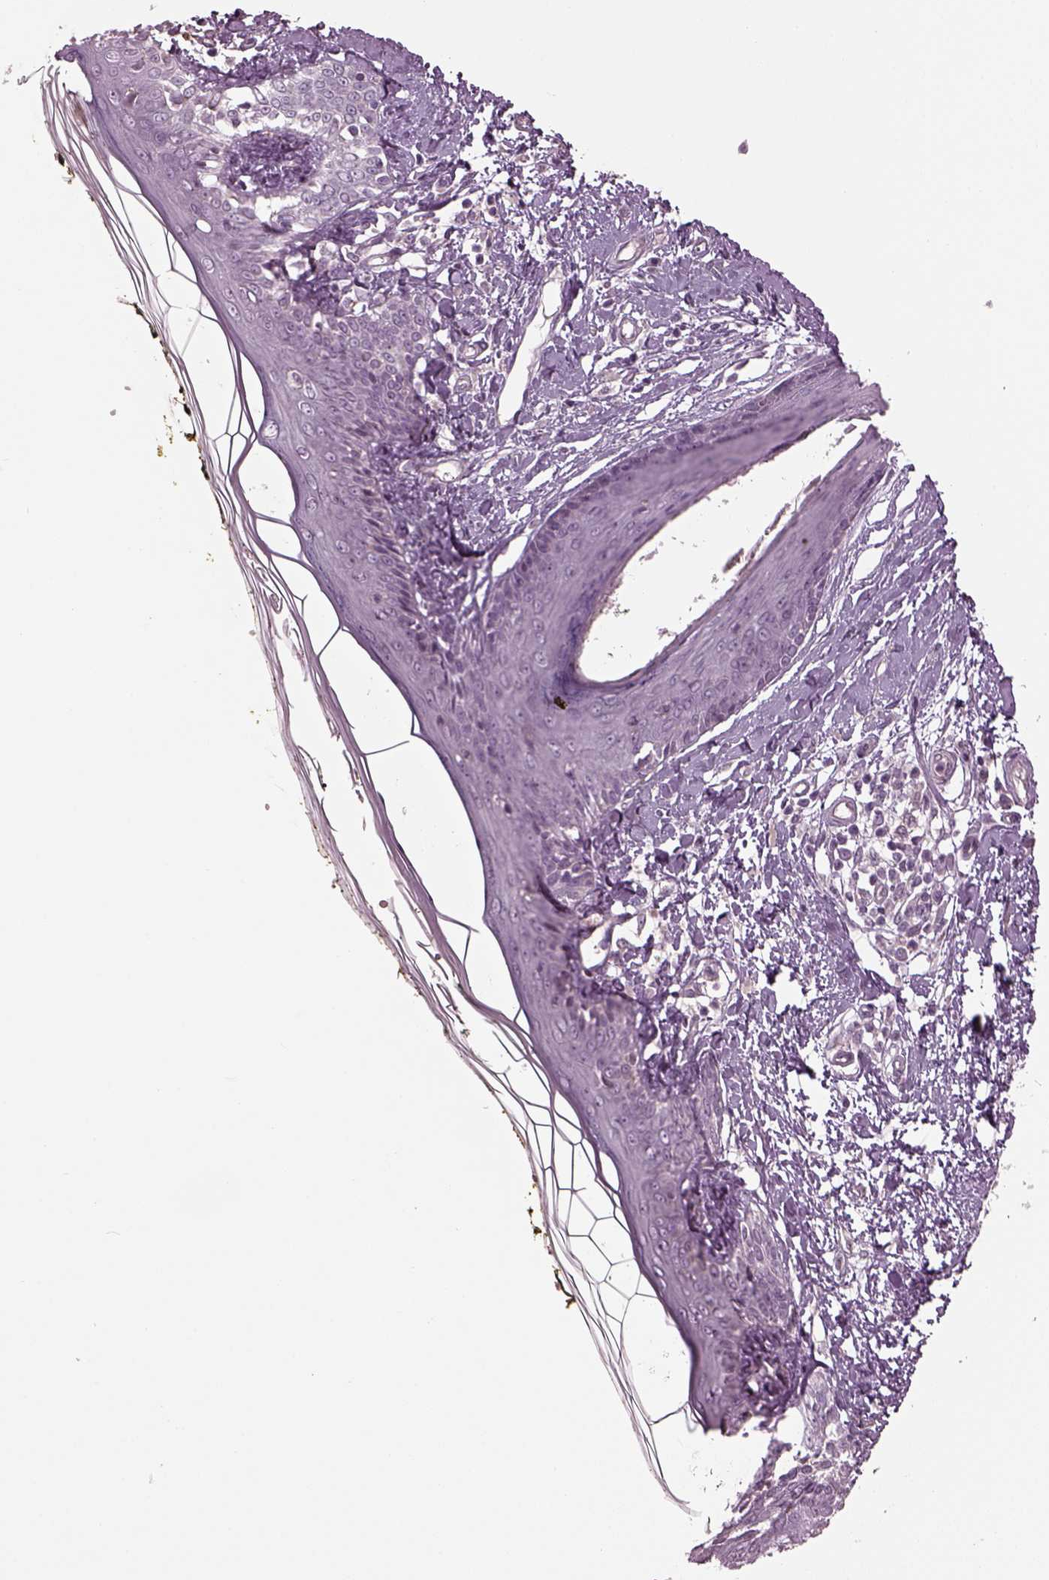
{"staining": {"intensity": "negative", "quantity": "none", "location": "none"}, "tissue": "skin", "cell_type": "Fibroblasts", "image_type": "normal", "snomed": [{"axis": "morphology", "description": "Normal tissue, NOS"}, {"axis": "topography", "description": "Skin"}], "caption": "Fibroblasts show no significant expression in unremarkable skin.", "gene": "GAL", "patient": {"sex": "male", "age": 76}}